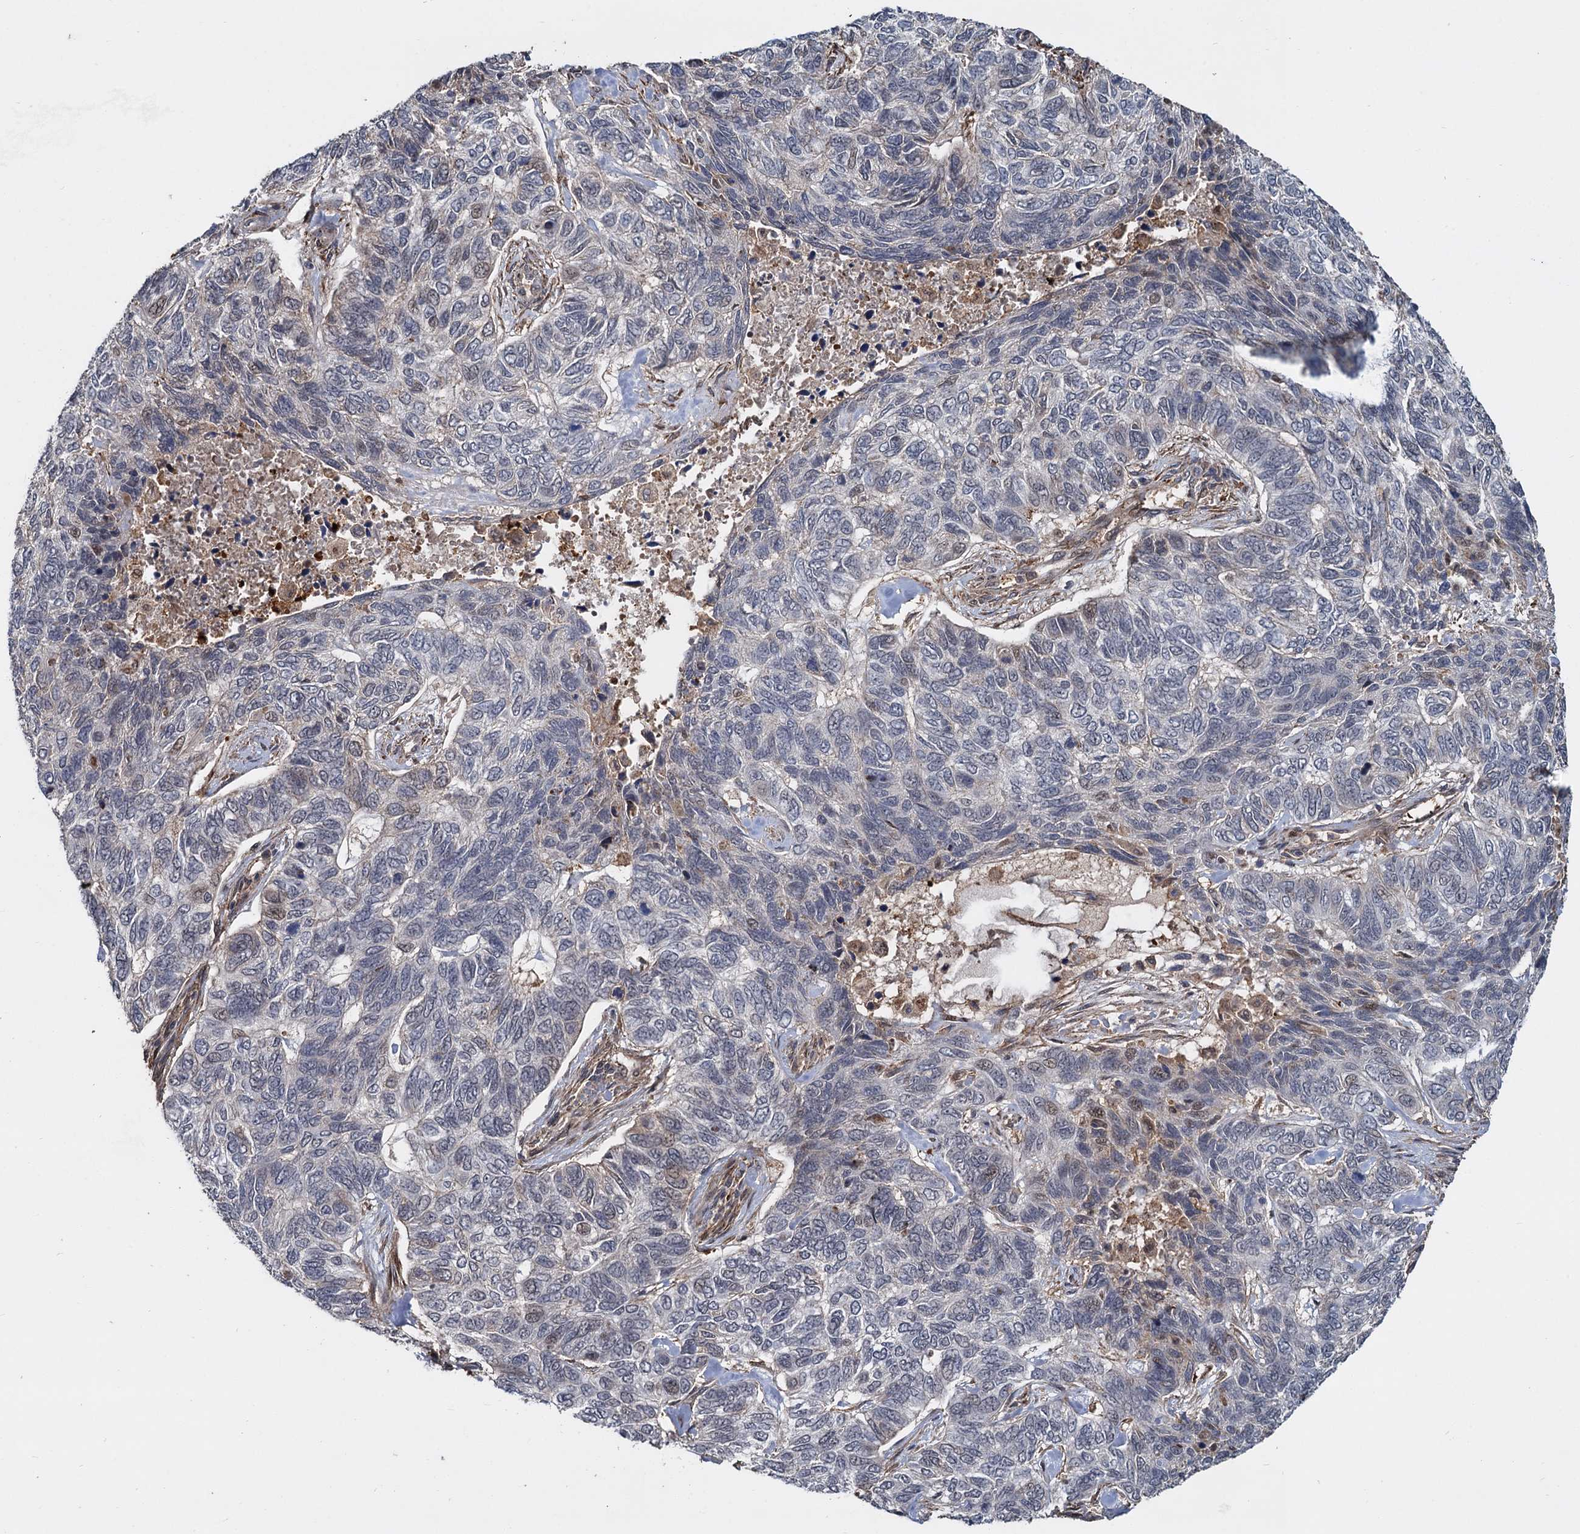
{"staining": {"intensity": "negative", "quantity": "none", "location": "none"}, "tissue": "skin cancer", "cell_type": "Tumor cells", "image_type": "cancer", "snomed": [{"axis": "morphology", "description": "Basal cell carcinoma"}, {"axis": "topography", "description": "Skin"}], "caption": "Tumor cells are negative for brown protein staining in basal cell carcinoma (skin).", "gene": "FANCI", "patient": {"sex": "female", "age": 65}}